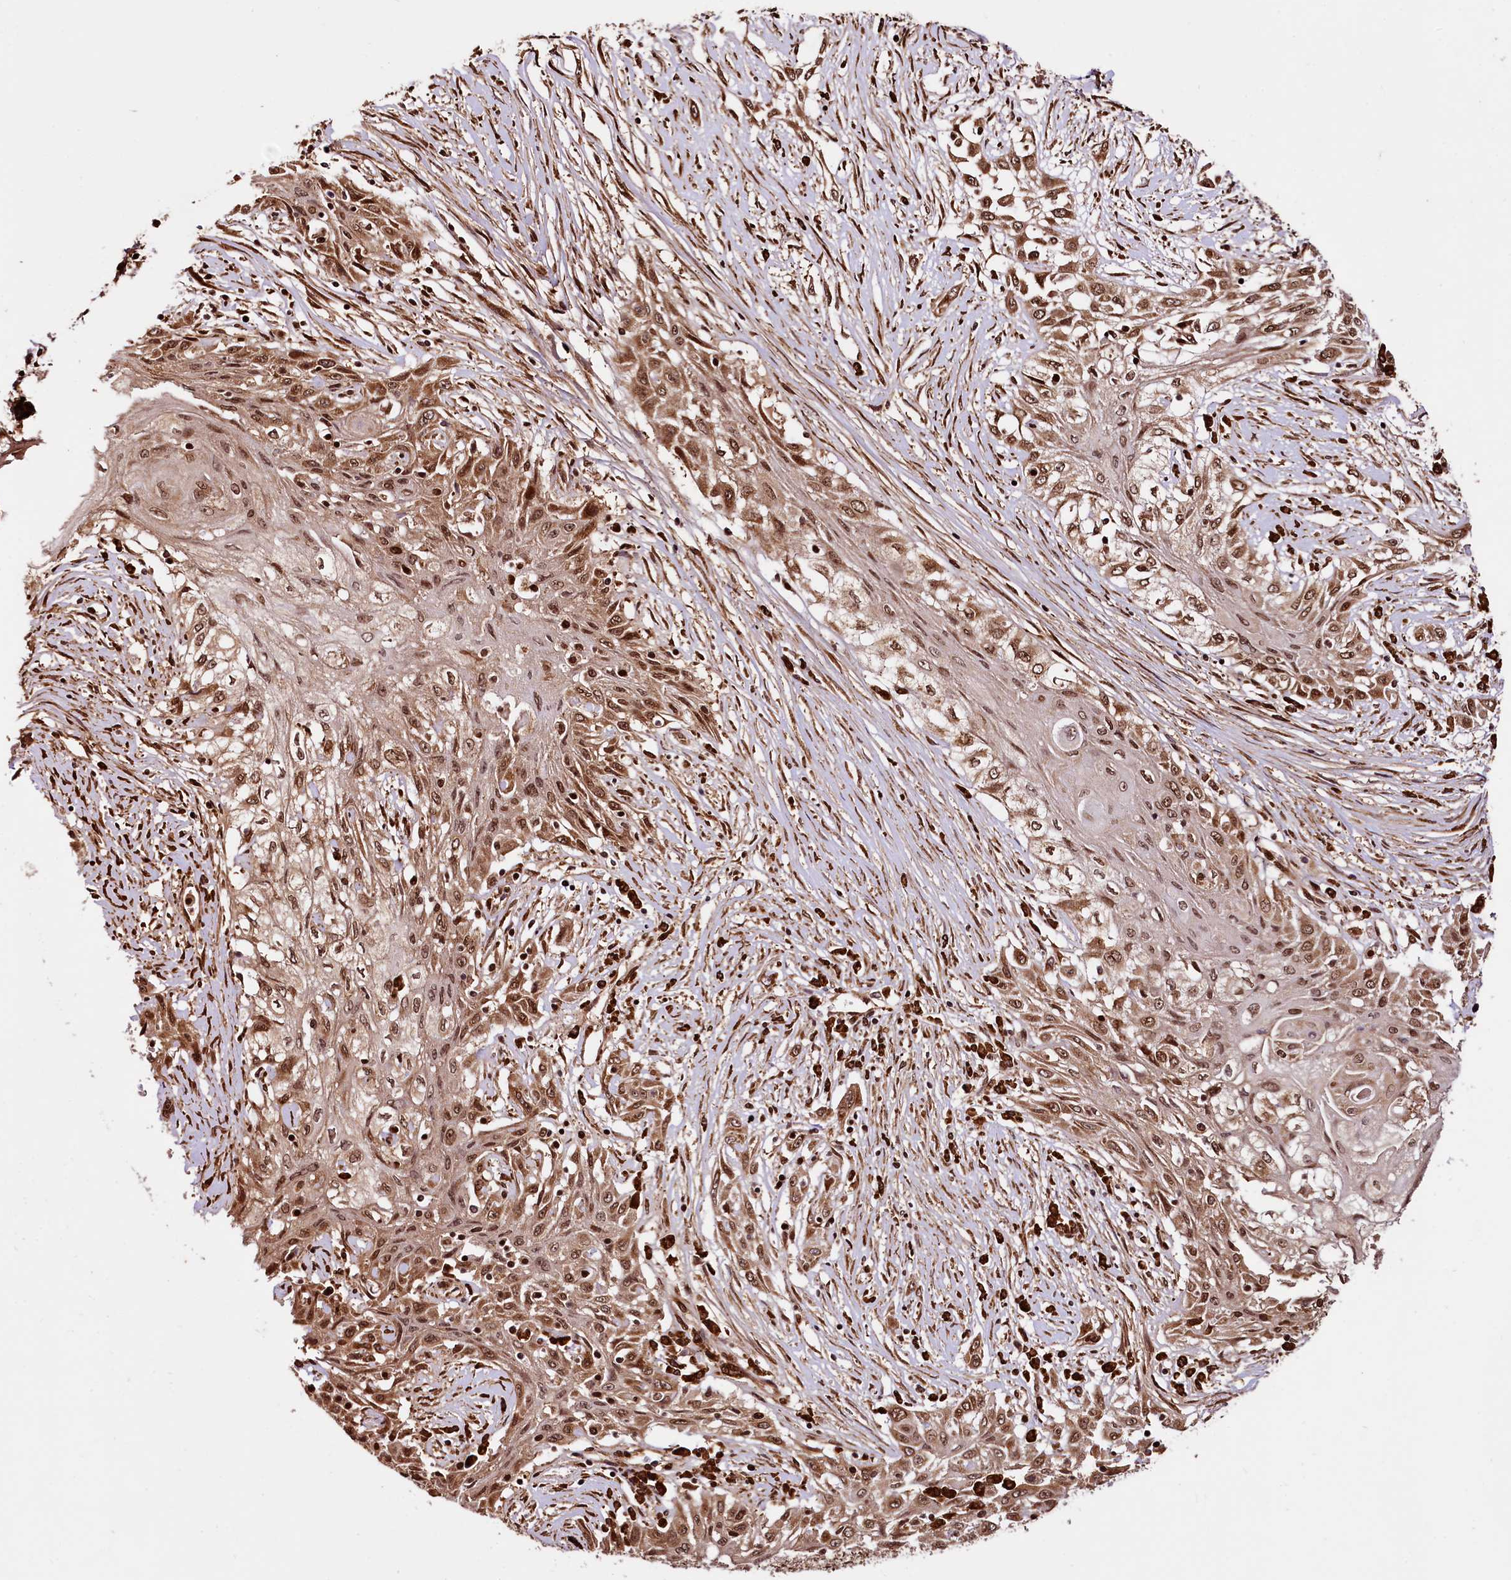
{"staining": {"intensity": "moderate", "quantity": ">75%", "location": "cytoplasmic/membranous,nuclear"}, "tissue": "skin cancer", "cell_type": "Tumor cells", "image_type": "cancer", "snomed": [{"axis": "morphology", "description": "Squamous cell carcinoma, NOS"}, {"axis": "morphology", "description": "Squamous cell carcinoma, metastatic, NOS"}, {"axis": "topography", "description": "Skin"}, {"axis": "topography", "description": "Lymph node"}], "caption": "Moderate cytoplasmic/membranous and nuclear positivity for a protein is identified in about >75% of tumor cells of skin cancer (squamous cell carcinoma) using immunohistochemistry.", "gene": "PDS5B", "patient": {"sex": "male", "age": 75}}